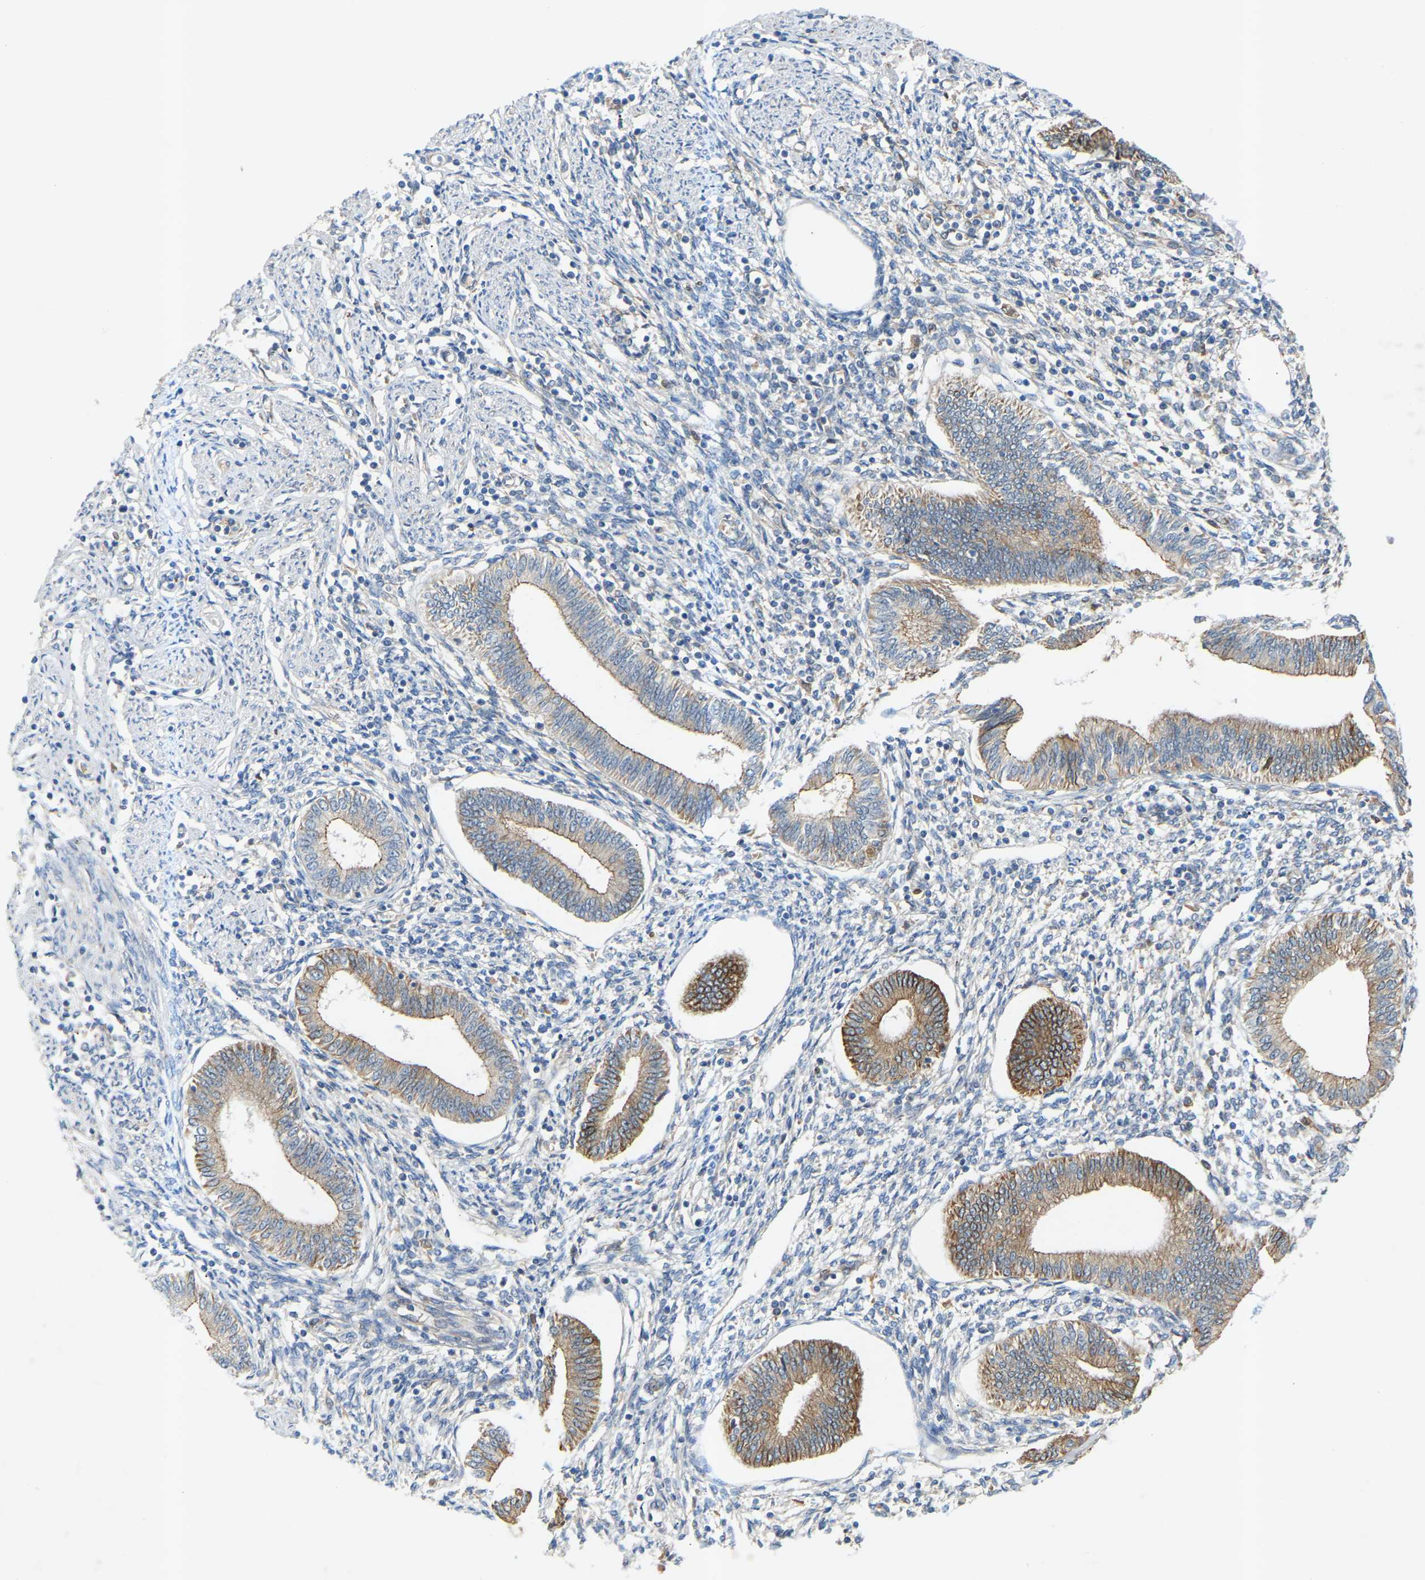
{"staining": {"intensity": "moderate", "quantity": "25%-75%", "location": "cytoplasmic/membranous"}, "tissue": "endometrium", "cell_type": "Cells in endometrial stroma", "image_type": "normal", "snomed": [{"axis": "morphology", "description": "Normal tissue, NOS"}, {"axis": "topography", "description": "Endometrium"}], "caption": "IHC photomicrograph of benign endometrium stained for a protein (brown), which displays medium levels of moderate cytoplasmic/membranous positivity in about 25%-75% of cells in endometrial stroma.", "gene": "ATP5MF", "patient": {"sex": "female", "age": 50}}